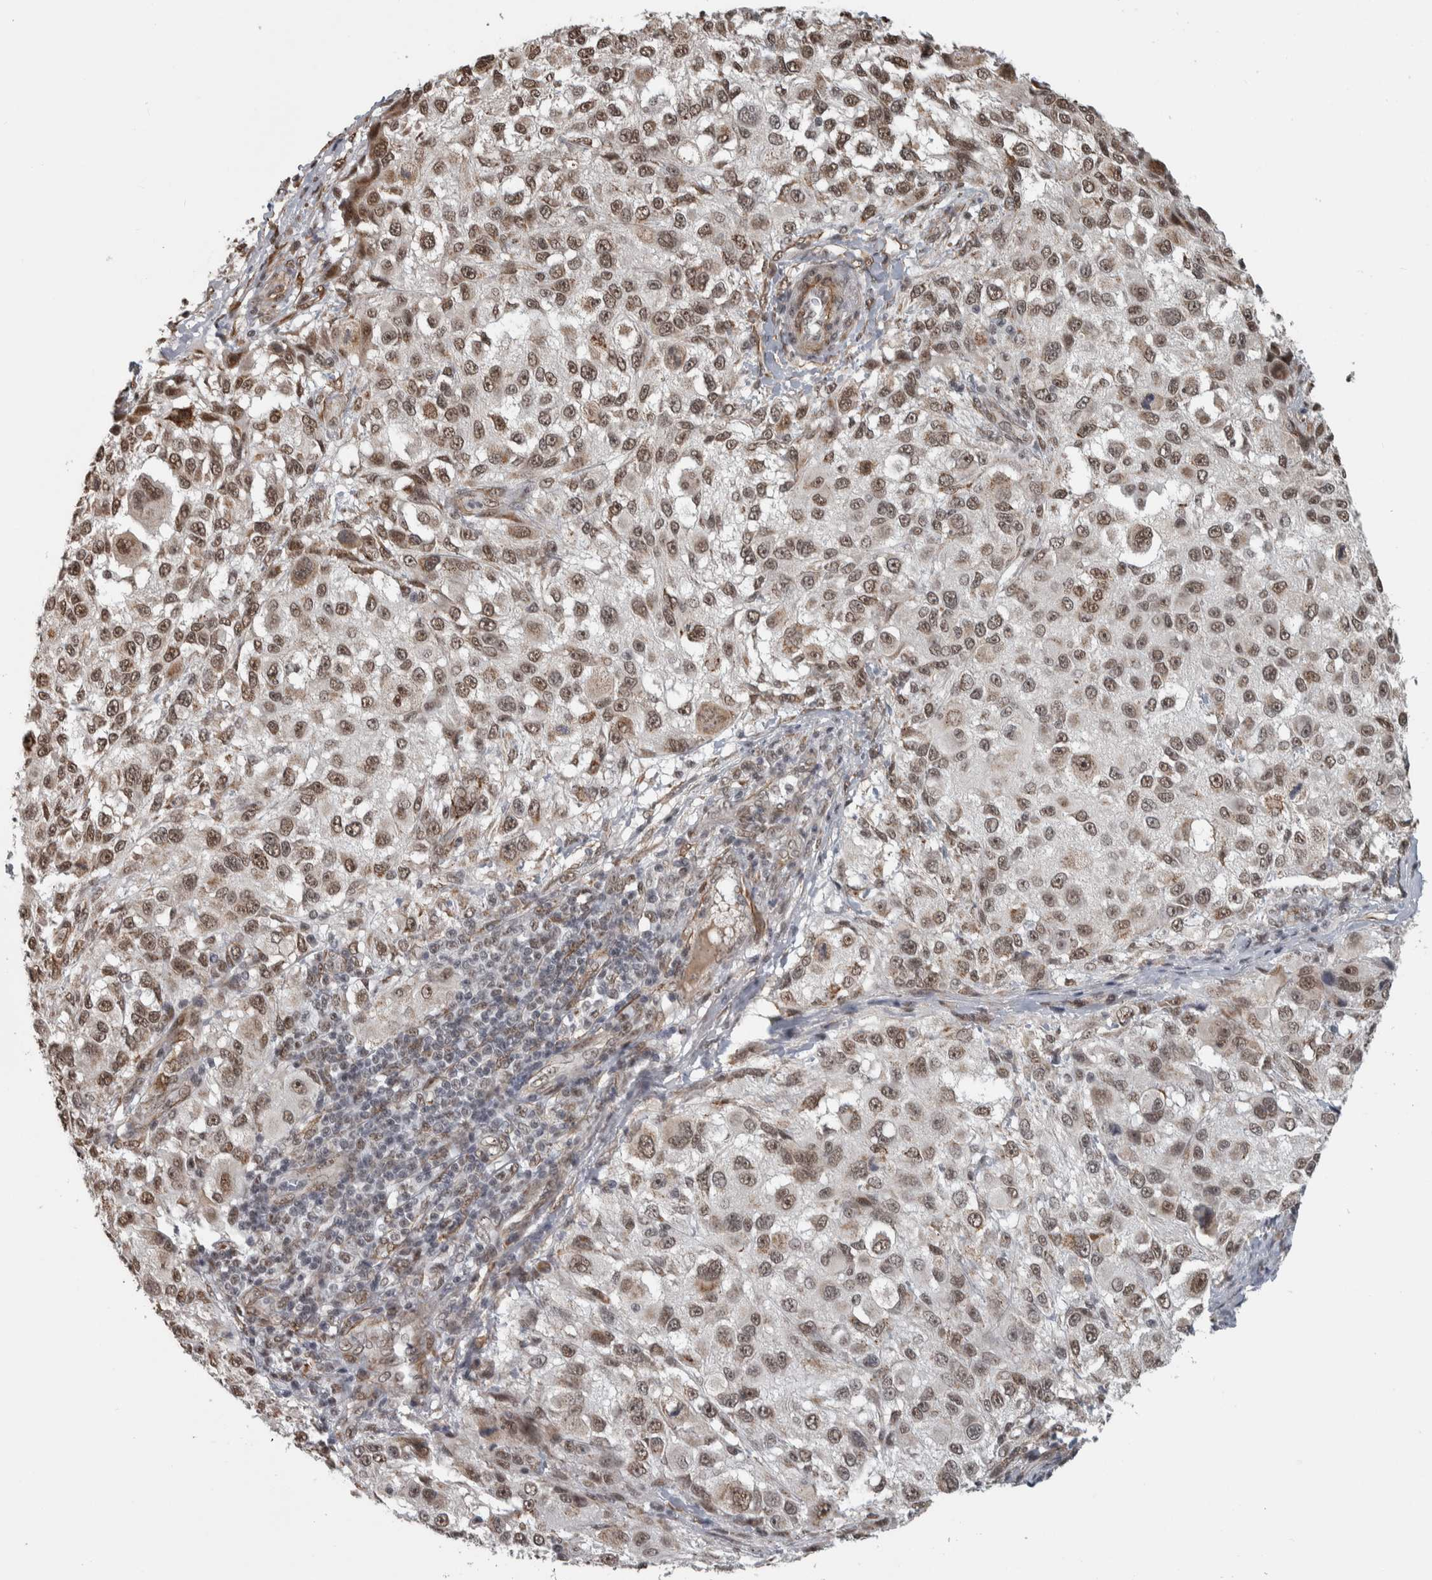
{"staining": {"intensity": "moderate", "quantity": ">75%", "location": "nuclear"}, "tissue": "melanoma", "cell_type": "Tumor cells", "image_type": "cancer", "snomed": [{"axis": "morphology", "description": "Necrosis, NOS"}, {"axis": "morphology", "description": "Malignant melanoma, NOS"}, {"axis": "topography", "description": "Skin"}], "caption": "A medium amount of moderate nuclear staining is identified in about >75% of tumor cells in malignant melanoma tissue.", "gene": "DDX42", "patient": {"sex": "female", "age": 87}}